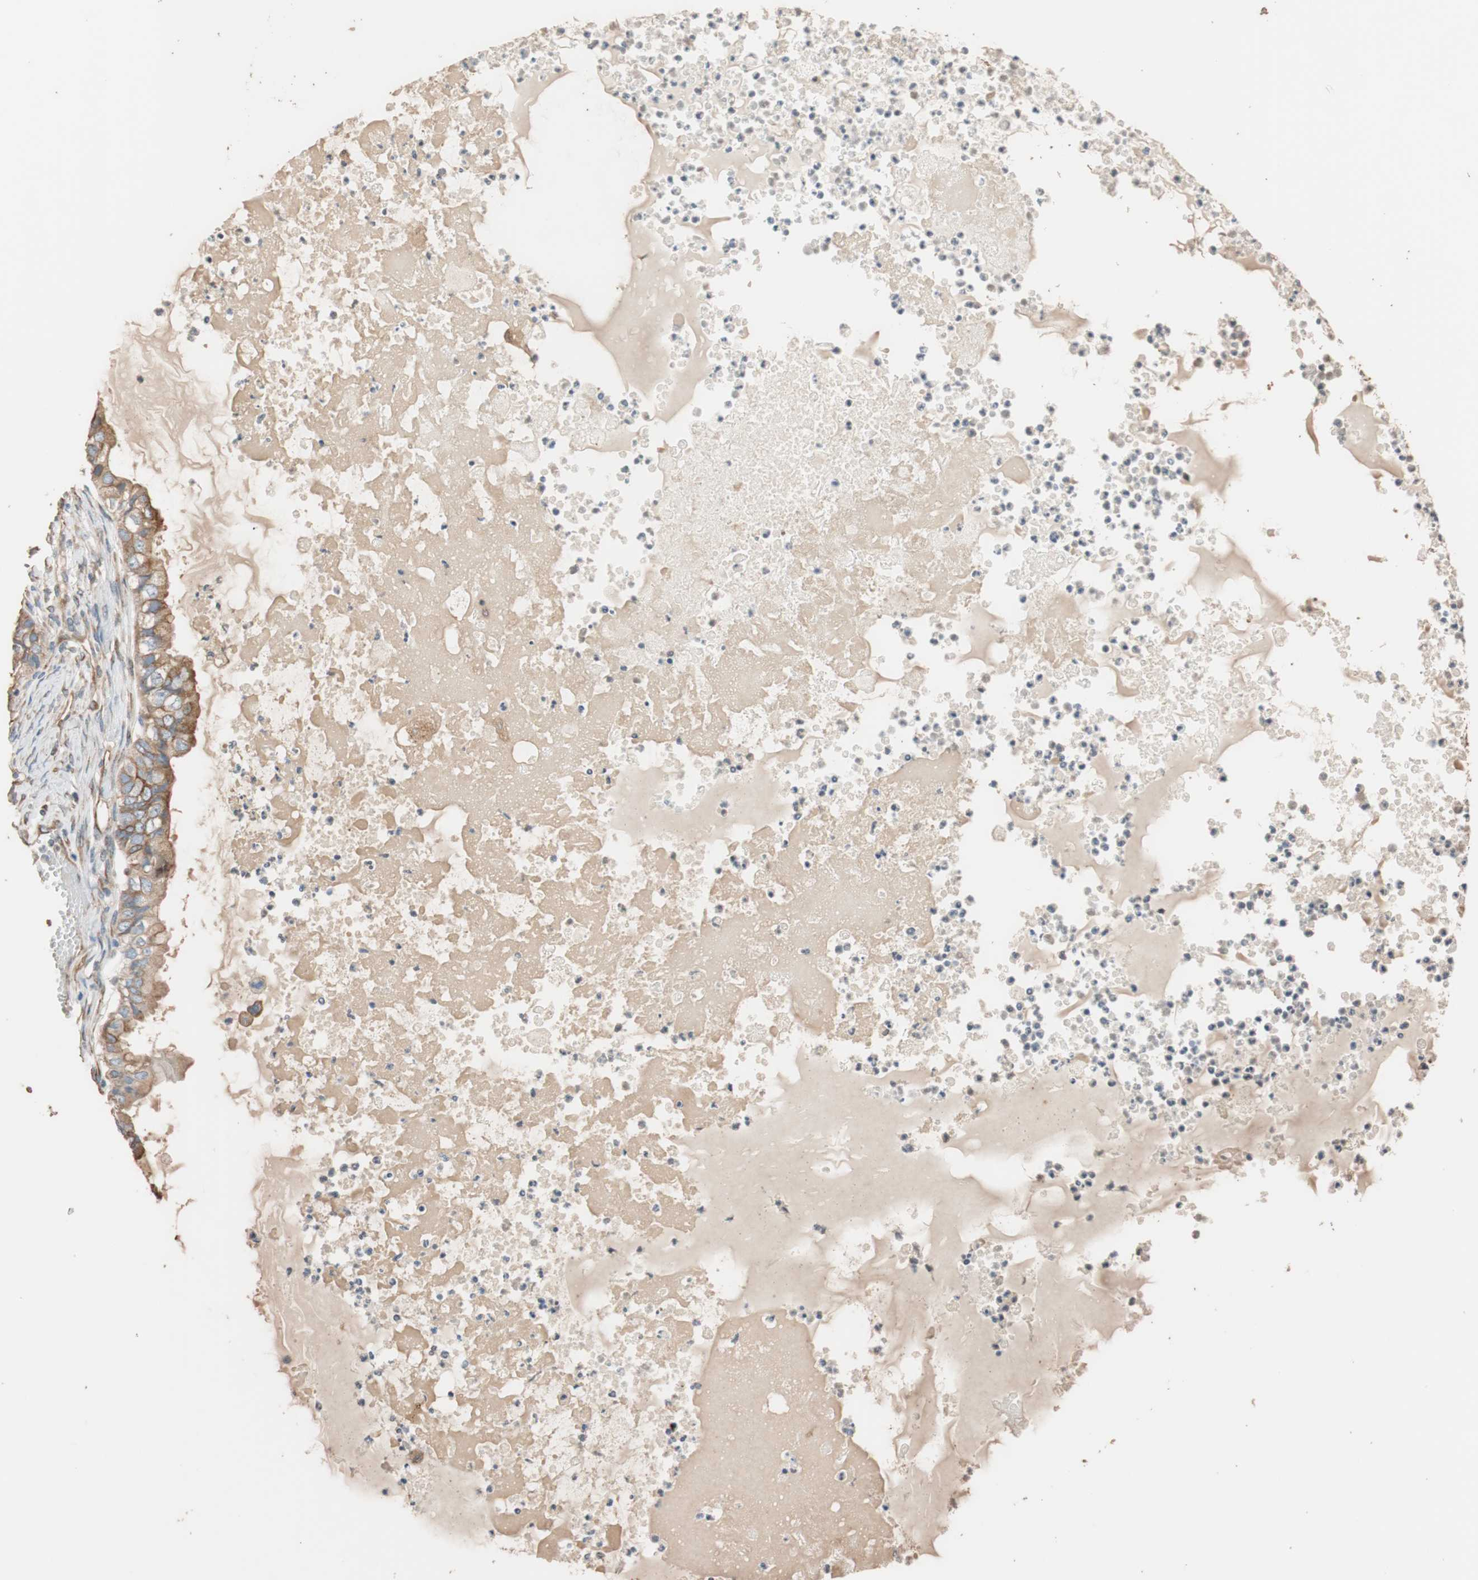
{"staining": {"intensity": "weak", "quantity": "25%-75%", "location": "cytoplasmic/membranous"}, "tissue": "ovarian cancer", "cell_type": "Tumor cells", "image_type": "cancer", "snomed": [{"axis": "morphology", "description": "Cystadenocarcinoma, mucinous, NOS"}, {"axis": "topography", "description": "Ovary"}], "caption": "High-magnification brightfield microscopy of ovarian cancer (mucinous cystadenocarcinoma) stained with DAB (brown) and counterstained with hematoxylin (blue). tumor cells exhibit weak cytoplasmic/membranous positivity is identified in approximately25%-75% of cells.", "gene": "TUBB", "patient": {"sex": "female", "age": 80}}